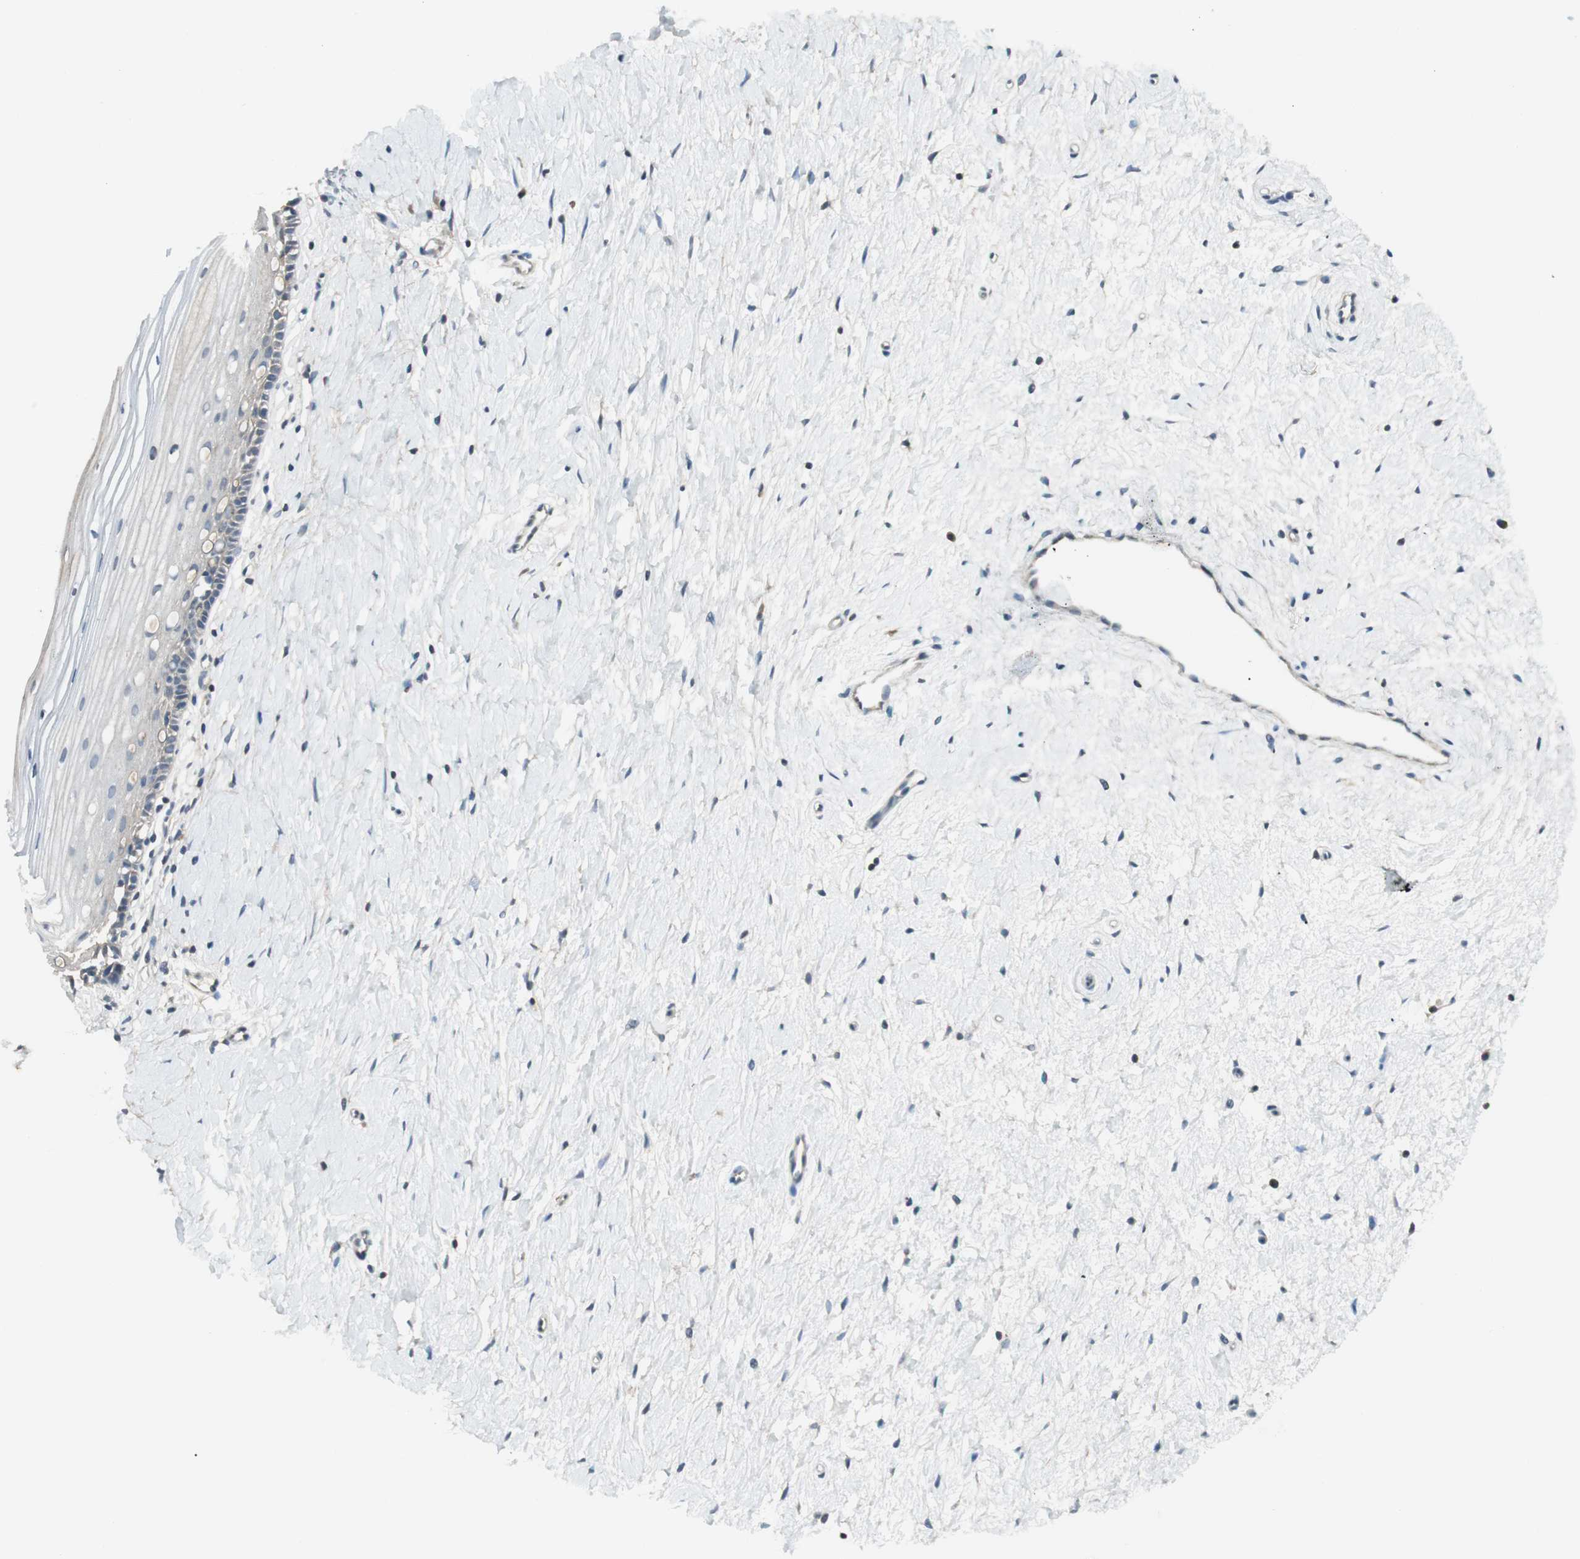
{"staining": {"intensity": "negative", "quantity": "none", "location": "none"}, "tissue": "cervix", "cell_type": "Glandular cells", "image_type": "normal", "snomed": [{"axis": "morphology", "description": "Normal tissue, NOS"}, {"axis": "topography", "description": "Cervix"}], "caption": "Protein analysis of unremarkable cervix reveals no significant expression in glandular cells. Nuclei are stained in blue.", "gene": "EVA1A", "patient": {"sex": "female", "age": 39}}